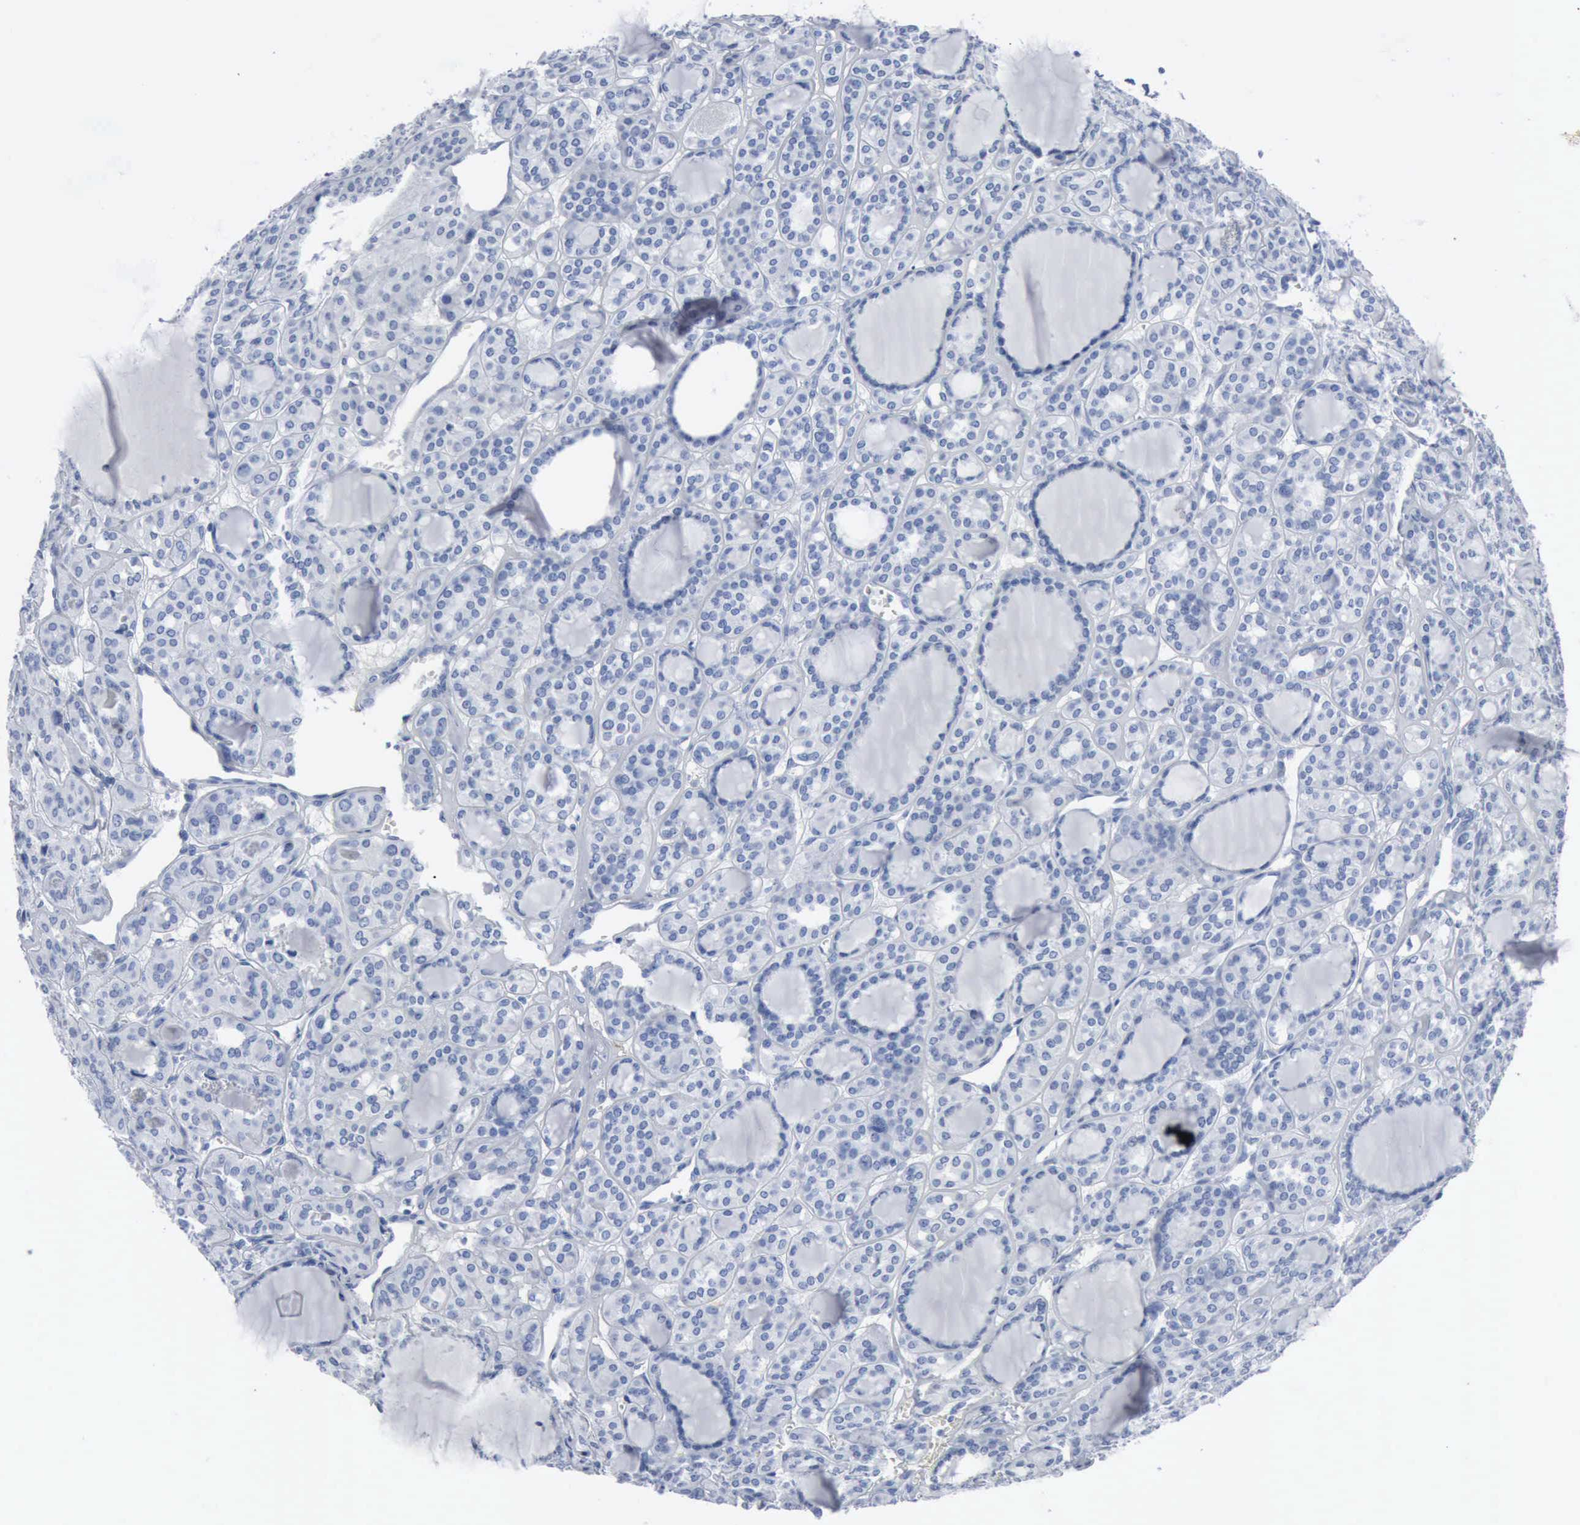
{"staining": {"intensity": "negative", "quantity": "none", "location": "none"}, "tissue": "thyroid cancer", "cell_type": "Tumor cells", "image_type": "cancer", "snomed": [{"axis": "morphology", "description": "Follicular adenoma carcinoma, NOS"}, {"axis": "topography", "description": "Thyroid gland"}], "caption": "Tumor cells are negative for brown protein staining in thyroid cancer (follicular adenoma carcinoma).", "gene": "DMD", "patient": {"sex": "female", "age": 71}}